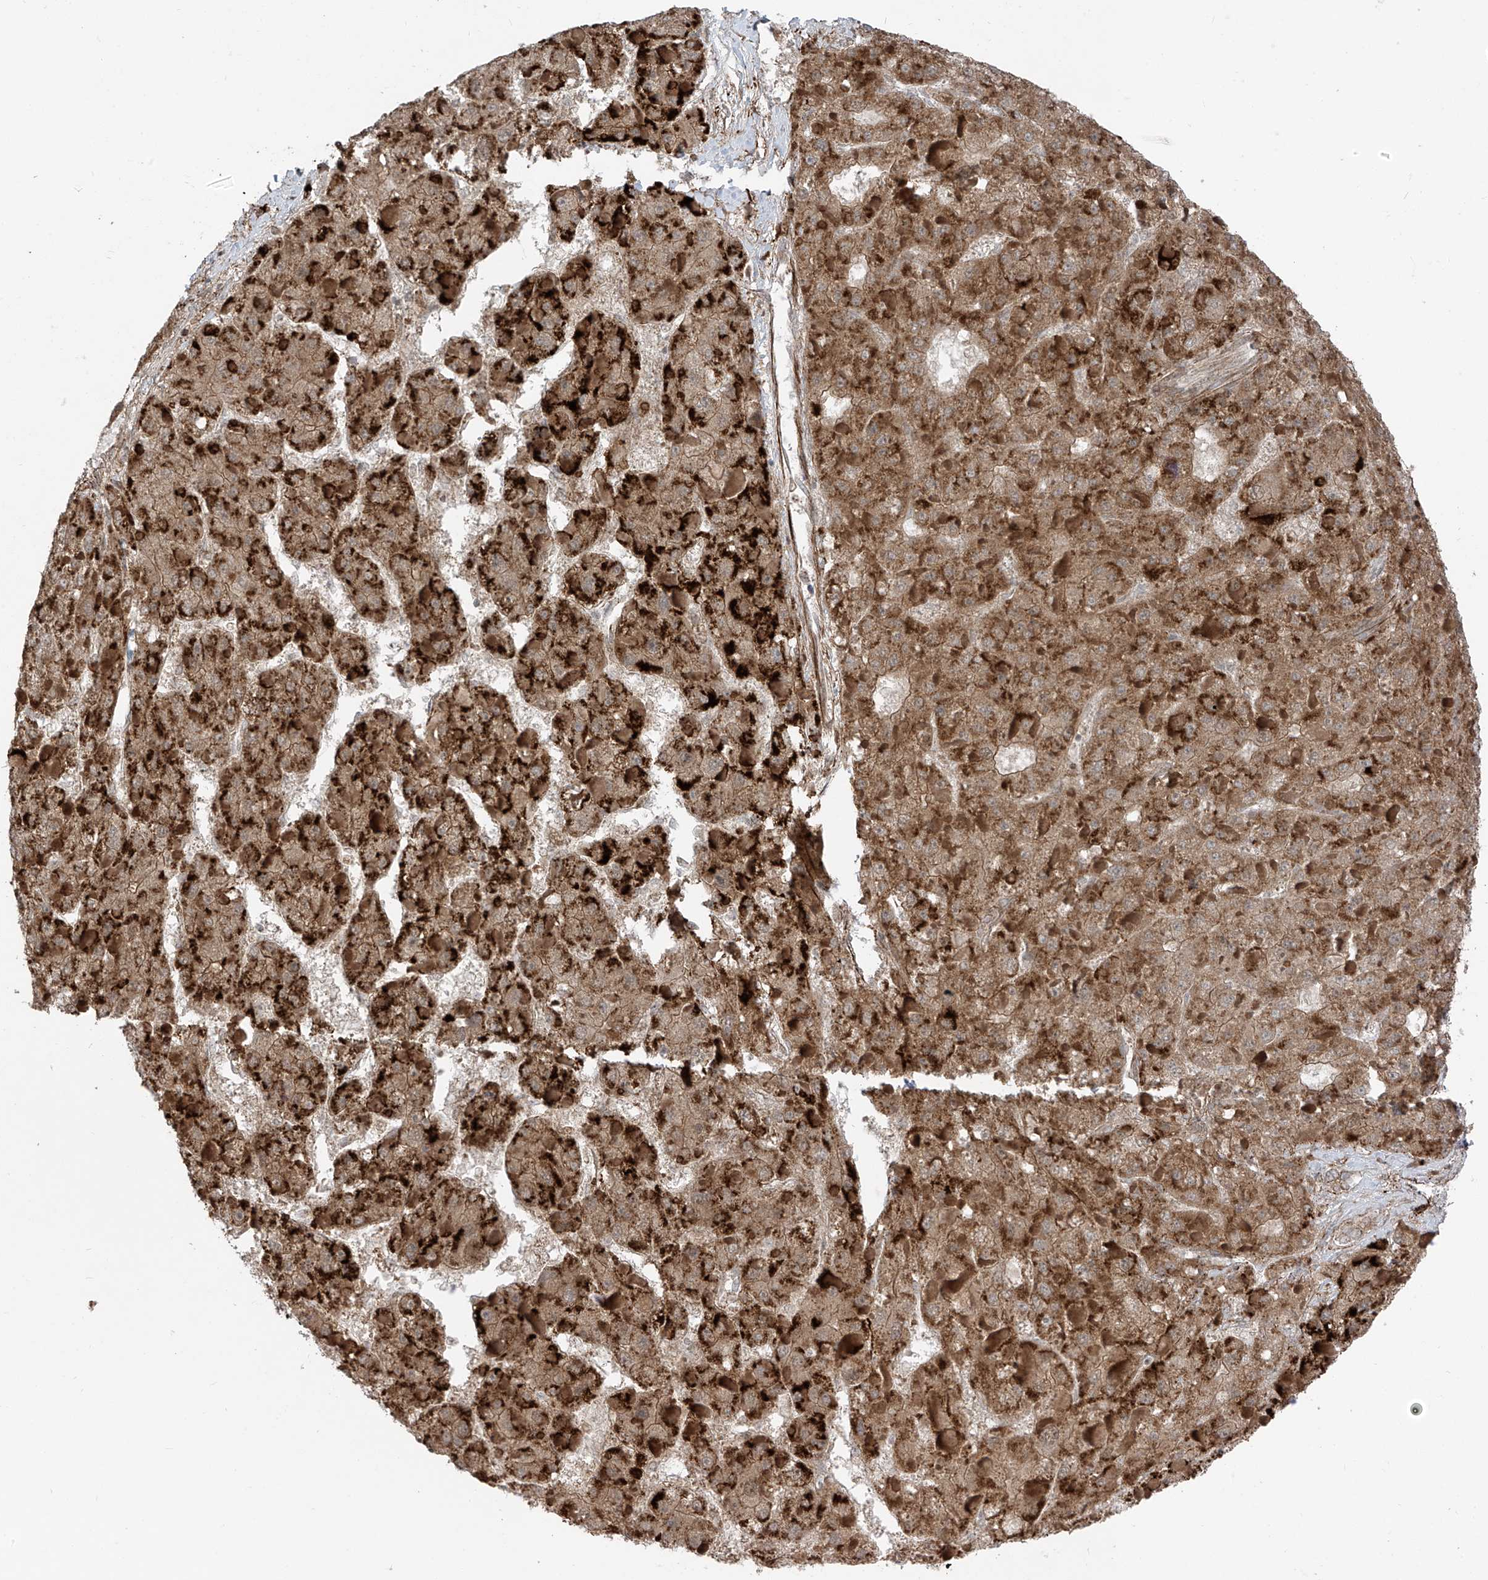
{"staining": {"intensity": "strong", "quantity": ">75%", "location": "cytoplasmic/membranous"}, "tissue": "liver cancer", "cell_type": "Tumor cells", "image_type": "cancer", "snomed": [{"axis": "morphology", "description": "Carcinoma, Hepatocellular, NOS"}, {"axis": "topography", "description": "Liver"}], "caption": "Immunohistochemical staining of human liver cancer shows high levels of strong cytoplasmic/membranous protein expression in approximately >75% of tumor cells. The staining was performed using DAB to visualize the protein expression in brown, while the nuclei were stained in blue with hematoxylin (Magnification: 20x).", "gene": "PDE11A", "patient": {"sex": "female", "age": 73}}